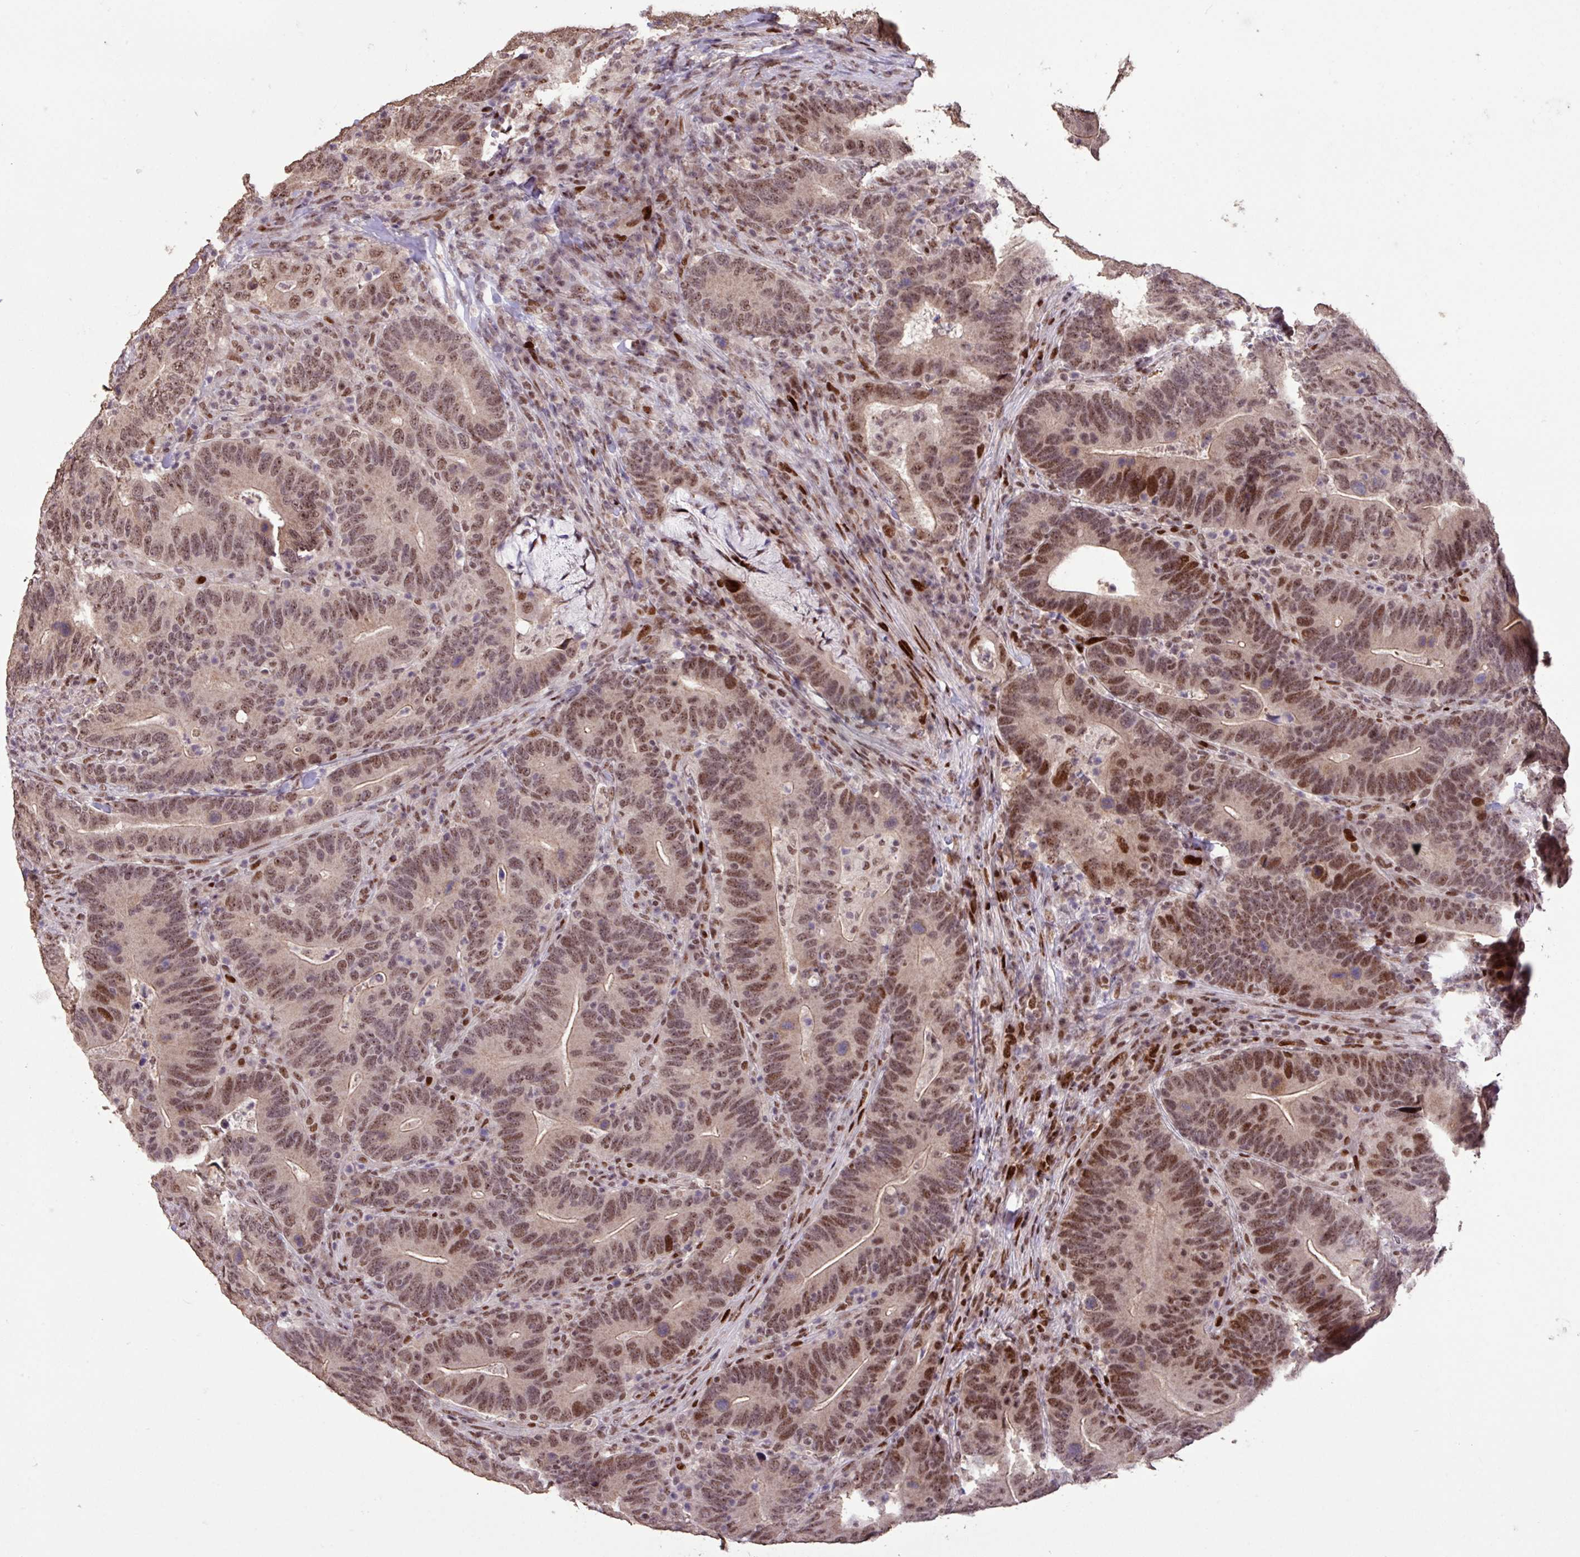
{"staining": {"intensity": "moderate", "quantity": ">75%", "location": "nuclear"}, "tissue": "colorectal cancer", "cell_type": "Tumor cells", "image_type": "cancer", "snomed": [{"axis": "morphology", "description": "Adenocarcinoma, NOS"}, {"axis": "topography", "description": "Colon"}], "caption": "Protein expression analysis of human adenocarcinoma (colorectal) reveals moderate nuclear positivity in about >75% of tumor cells.", "gene": "ZNF709", "patient": {"sex": "female", "age": 66}}